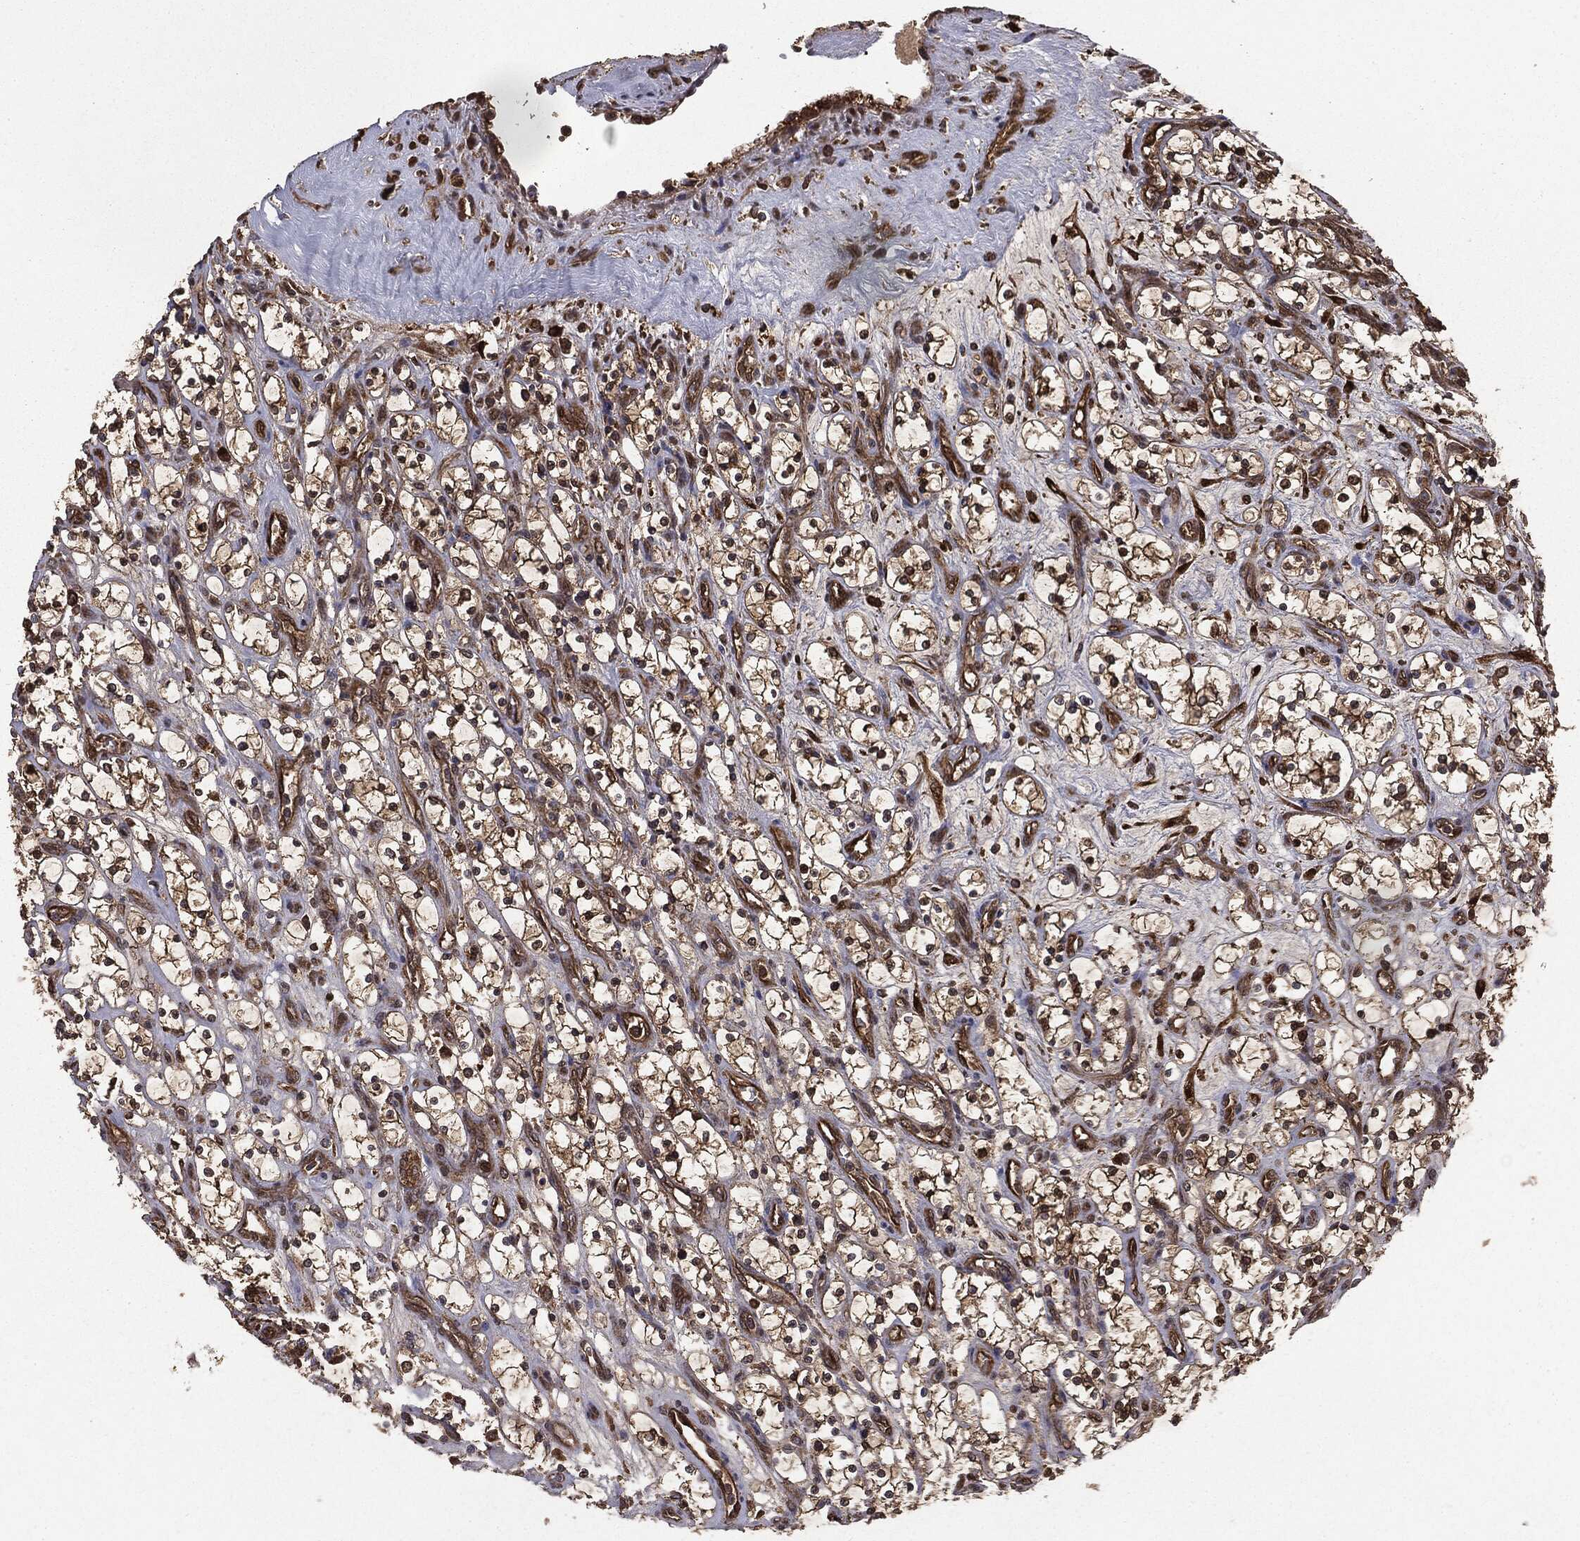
{"staining": {"intensity": "strong", "quantity": "25%-75%", "location": "cytoplasmic/membranous"}, "tissue": "renal cancer", "cell_type": "Tumor cells", "image_type": "cancer", "snomed": [{"axis": "morphology", "description": "Adenocarcinoma, NOS"}, {"axis": "topography", "description": "Kidney"}], "caption": "Tumor cells demonstrate high levels of strong cytoplasmic/membranous positivity in about 25%-75% of cells in human renal adenocarcinoma.", "gene": "NME1", "patient": {"sex": "female", "age": 69}}